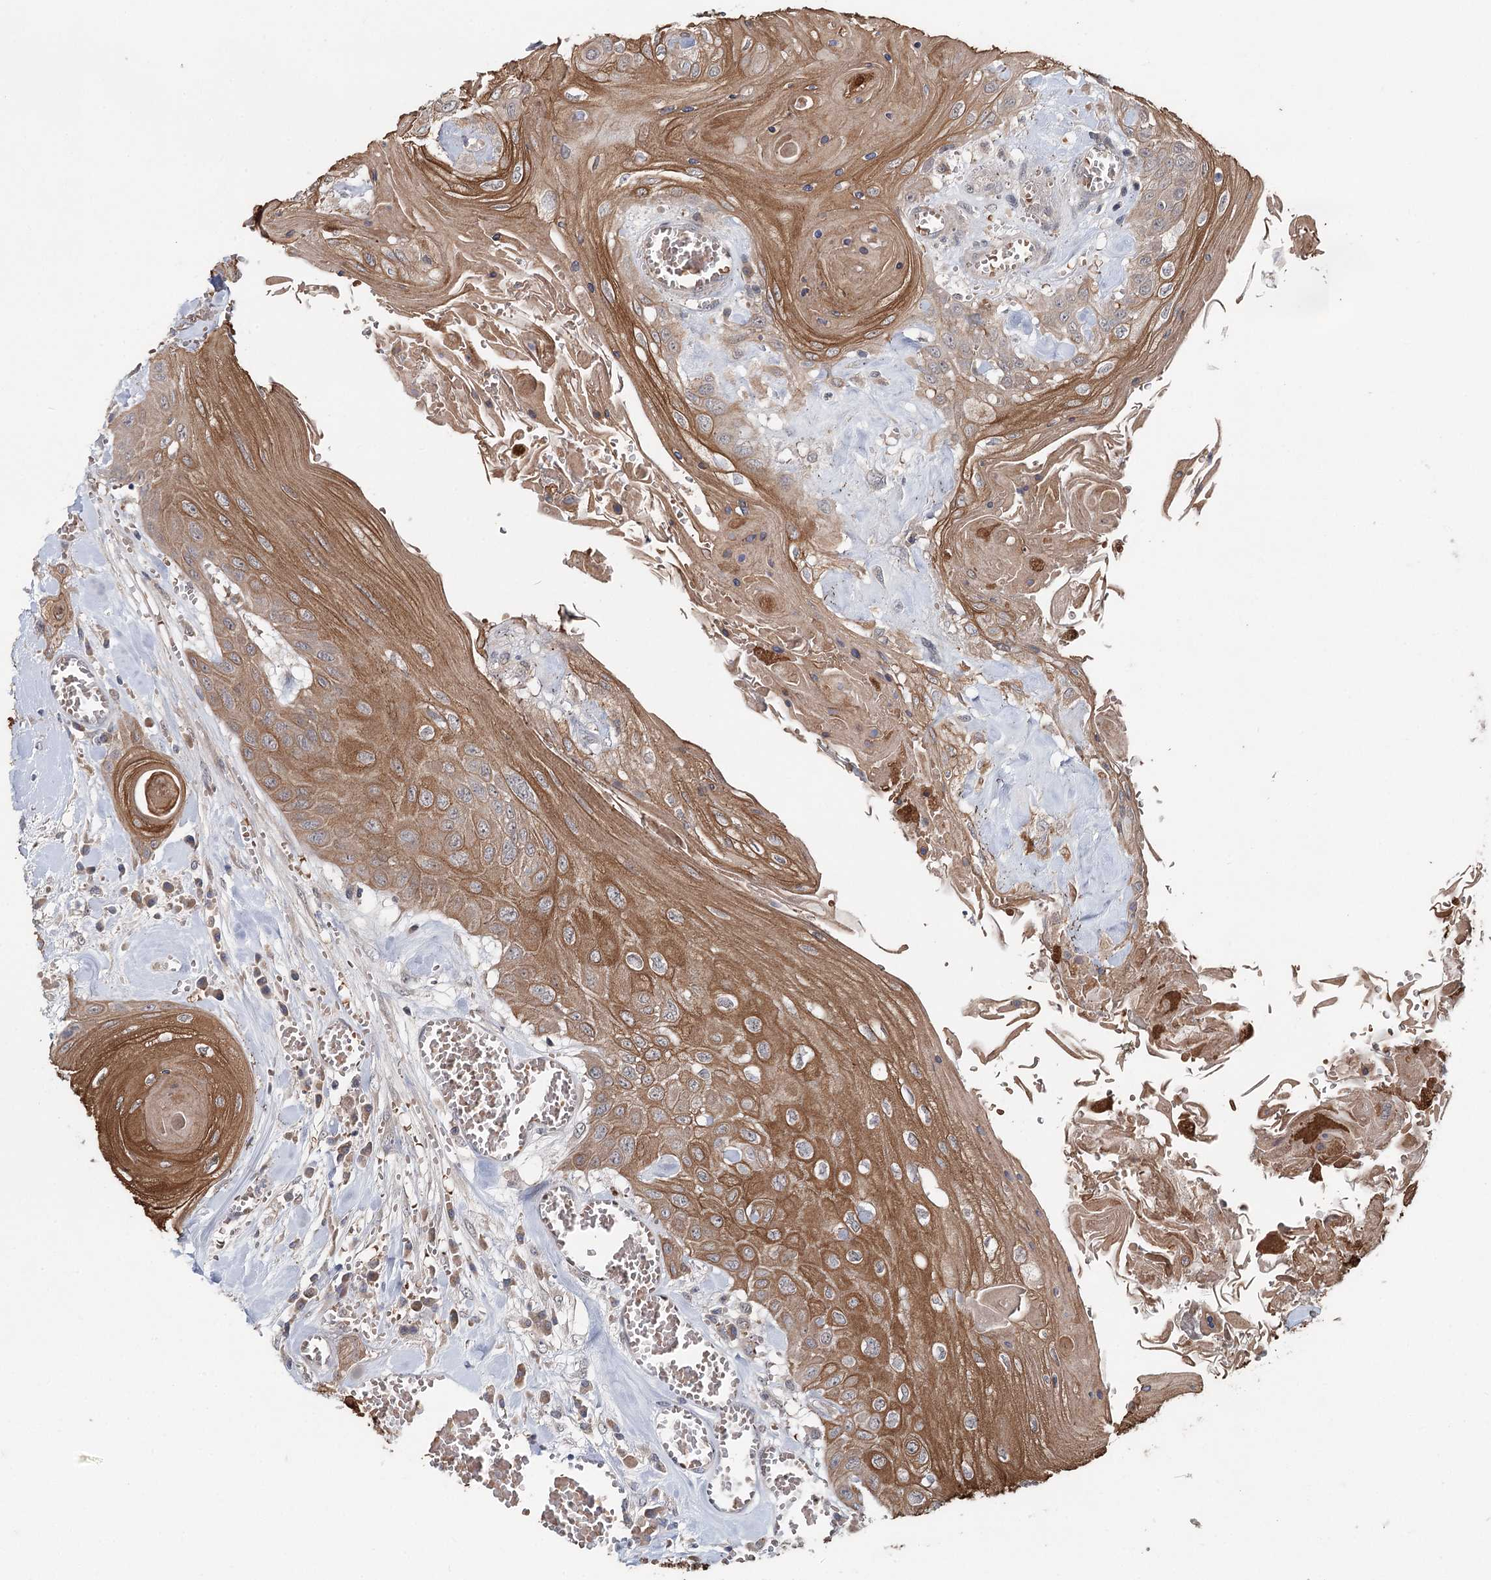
{"staining": {"intensity": "moderate", "quantity": ">75%", "location": "cytoplasmic/membranous"}, "tissue": "head and neck cancer", "cell_type": "Tumor cells", "image_type": "cancer", "snomed": [{"axis": "morphology", "description": "Squamous cell carcinoma, NOS"}, {"axis": "topography", "description": "Head-Neck"}], "caption": "Head and neck cancer (squamous cell carcinoma) stained with a protein marker displays moderate staining in tumor cells.", "gene": "FBXO7", "patient": {"sex": "female", "age": 43}}